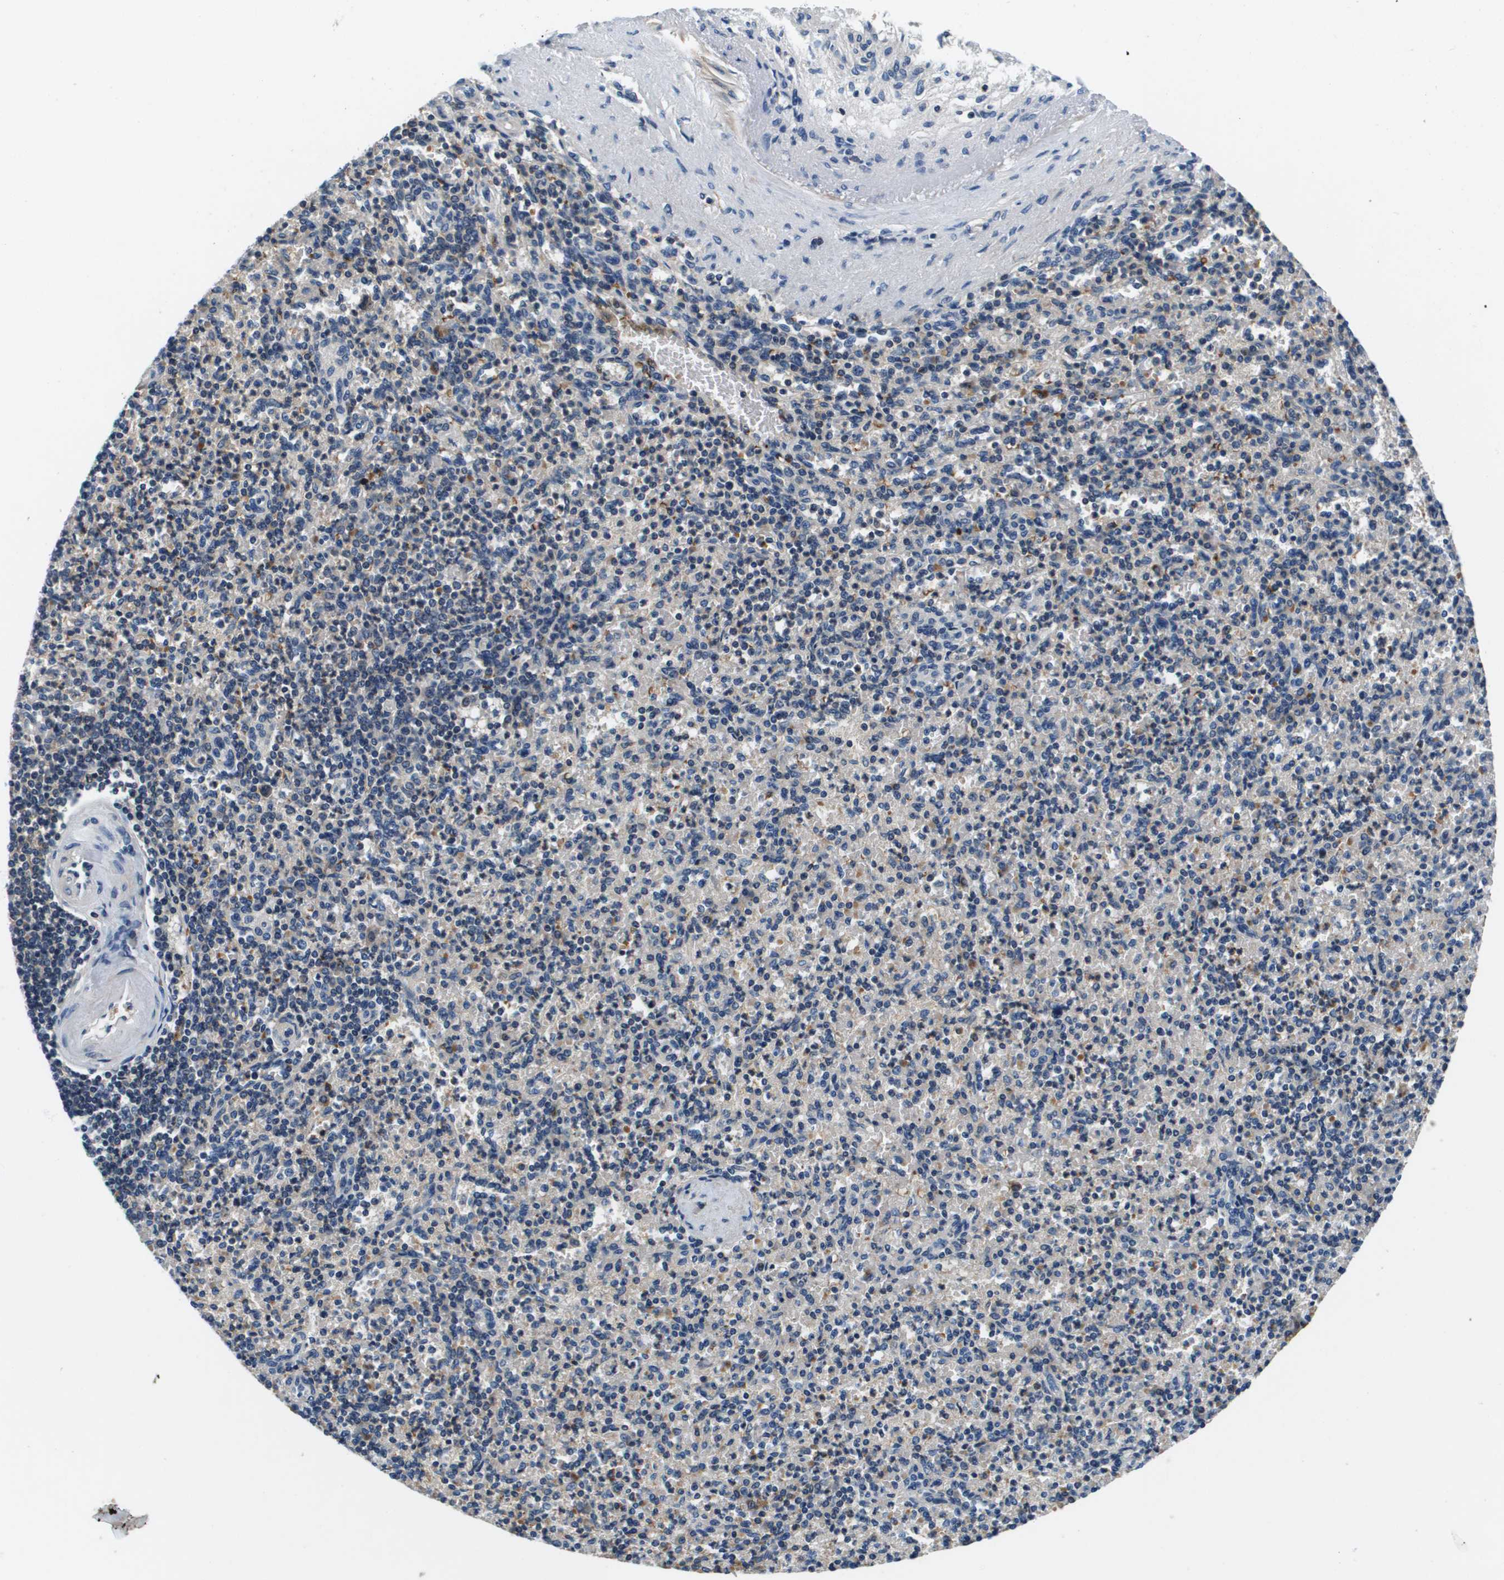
{"staining": {"intensity": "strong", "quantity": "<25%", "location": "cytoplasmic/membranous"}, "tissue": "spleen", "cell_type": "Cells in red pulp", "image_type": "normal", "snomed": [{"axis": "morphology", "description": "Normal tissue, NOS"}, {"axis": "topography", "description": "Spleen"}], "caption": "Spleen stained with a brown dye reveals strong cytoplasmic/membranous positive staining in about <25% of cells in red pulp.", "gene": "KCNQ5", "patient": {"sex": "female", "age": 74}}